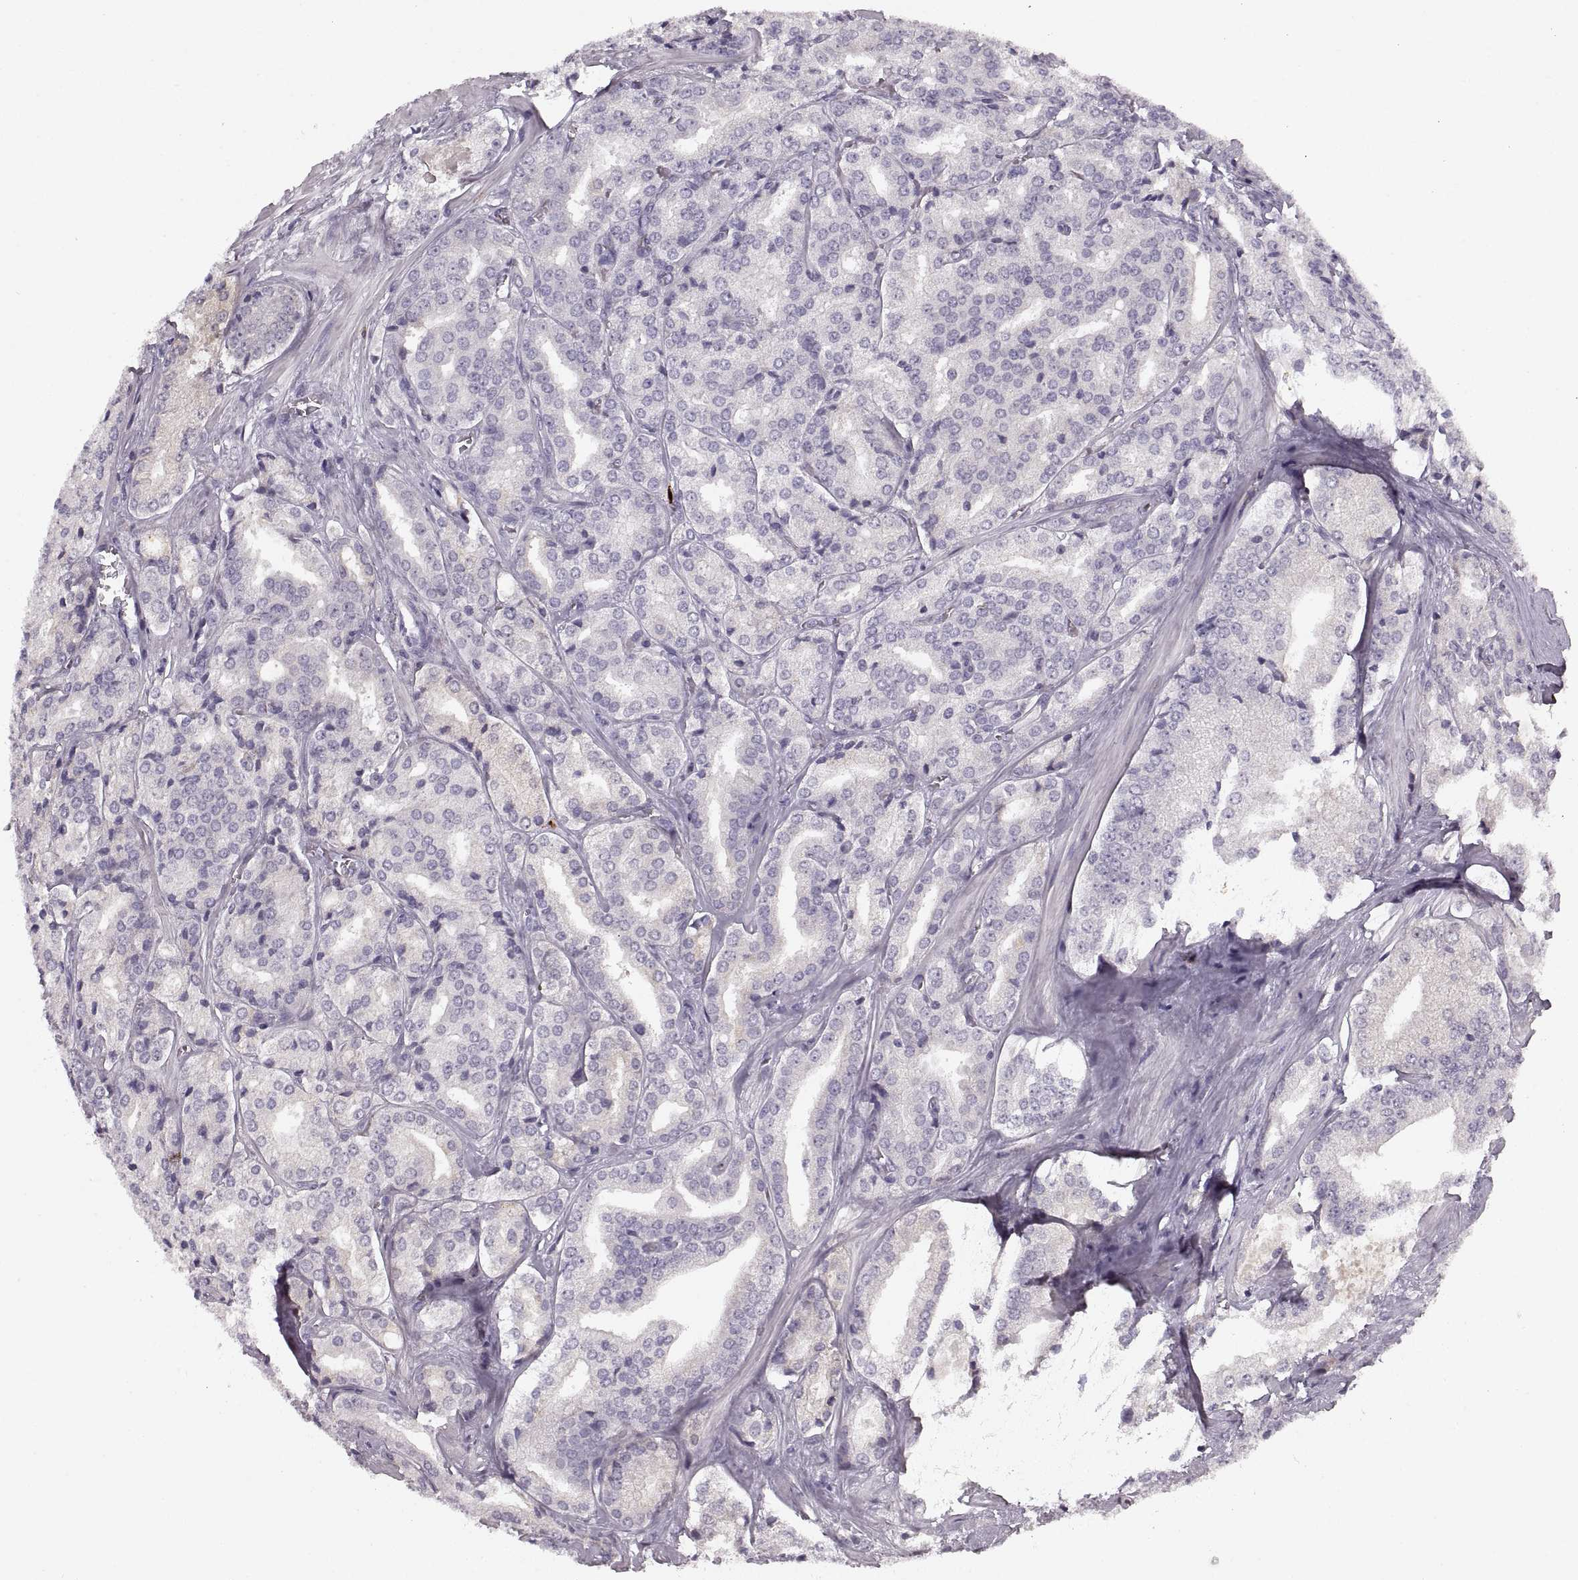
{"staining": {"intensity": "negative", "quantity": "none", "location": "none"}, "tissue": "prostate cancer", "cell_type": "Tumor cells", "image_type": "cancer", "snomed": [{"axis": "morphology", "description": "Adenocarcinoma, Low grade"}, {"axis": "topography", "description": "Prostate"}], "caption": "Tumor cells show no significant protein positivity in prostate cancer (low-grade adenocarcinoma).", "gene": "CNTN1", "patient": {"sex": "male", "age": 56}}